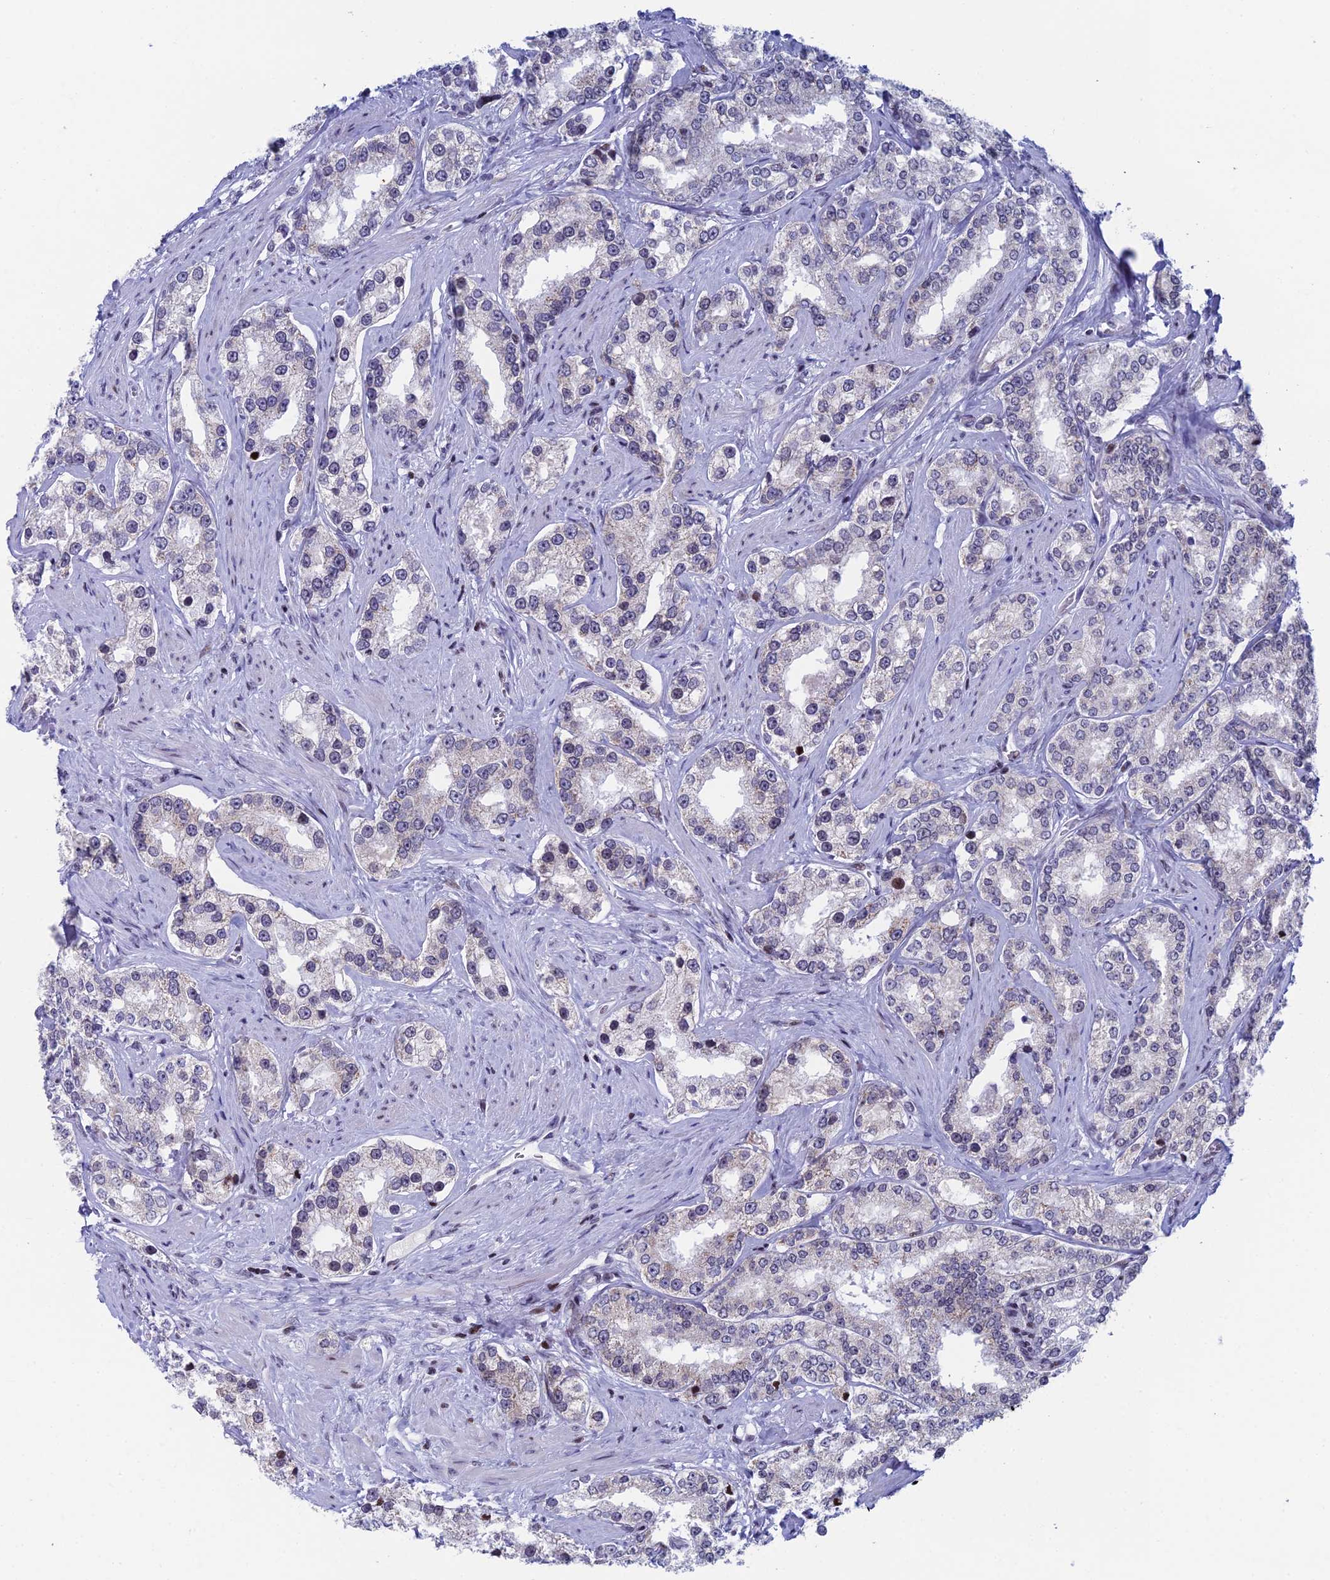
{"staining": {"intensity": "negative", "quantity": "none", "location": "none"}, "tissue": "prostate cancer", "cell_type": "Tumor cells", "image_type": "cancer", "snomed": [{"axis": "morphology", "description": "Normal tissue, NOS"}, {"axis": "morphology", "description": "Adenocarcinoma, High grade"}, {"axis": "topography", "description": "Prostate"}], "caption": "Tumor cells show no significant expression in prostate cancer.", "gene": "AFF3", "patient": {"sex": "male", "age": 83}}